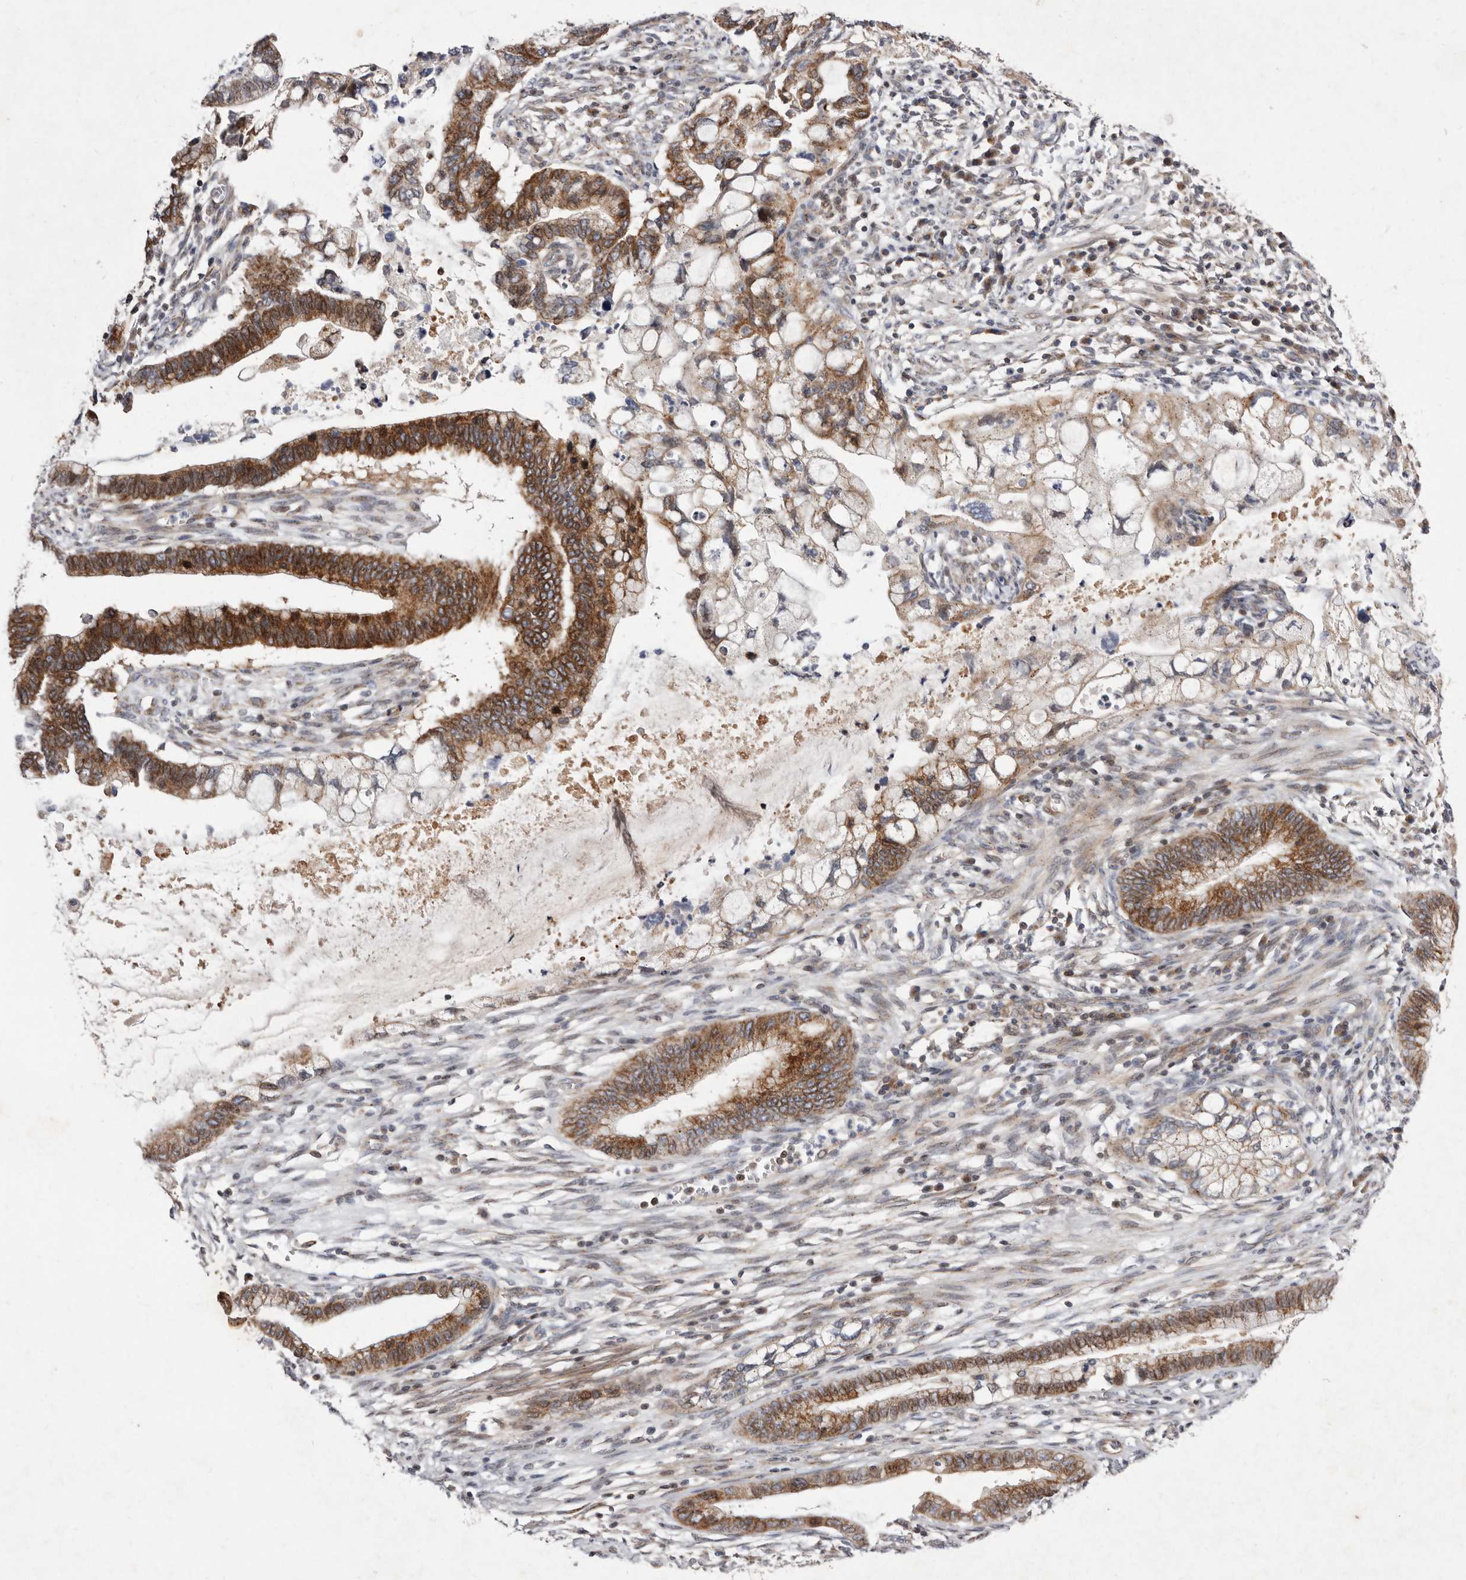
{"staining": {"intensity": "strong", "quantity": ">75%", "location": "cytoplasmic/membranous"}, "tissue": "cervical cancer", "cell_type": "Tumor cells", "image_type": "cancer", "snomed": [{"axis": "morphology", "description": "Adenocarcinoma, NOS"}, {"axis": "topography", "description": "Cervix"}], "caption": "Approximately >75% of tumor cells in adenocarcinoma (cervical) reveal strong cytoplasmic/membranous protein positivity as visualized by brown immunohistochemical staining.", "gene": "TIMM17B", "patient": {"sex": "female", "age": 44}}